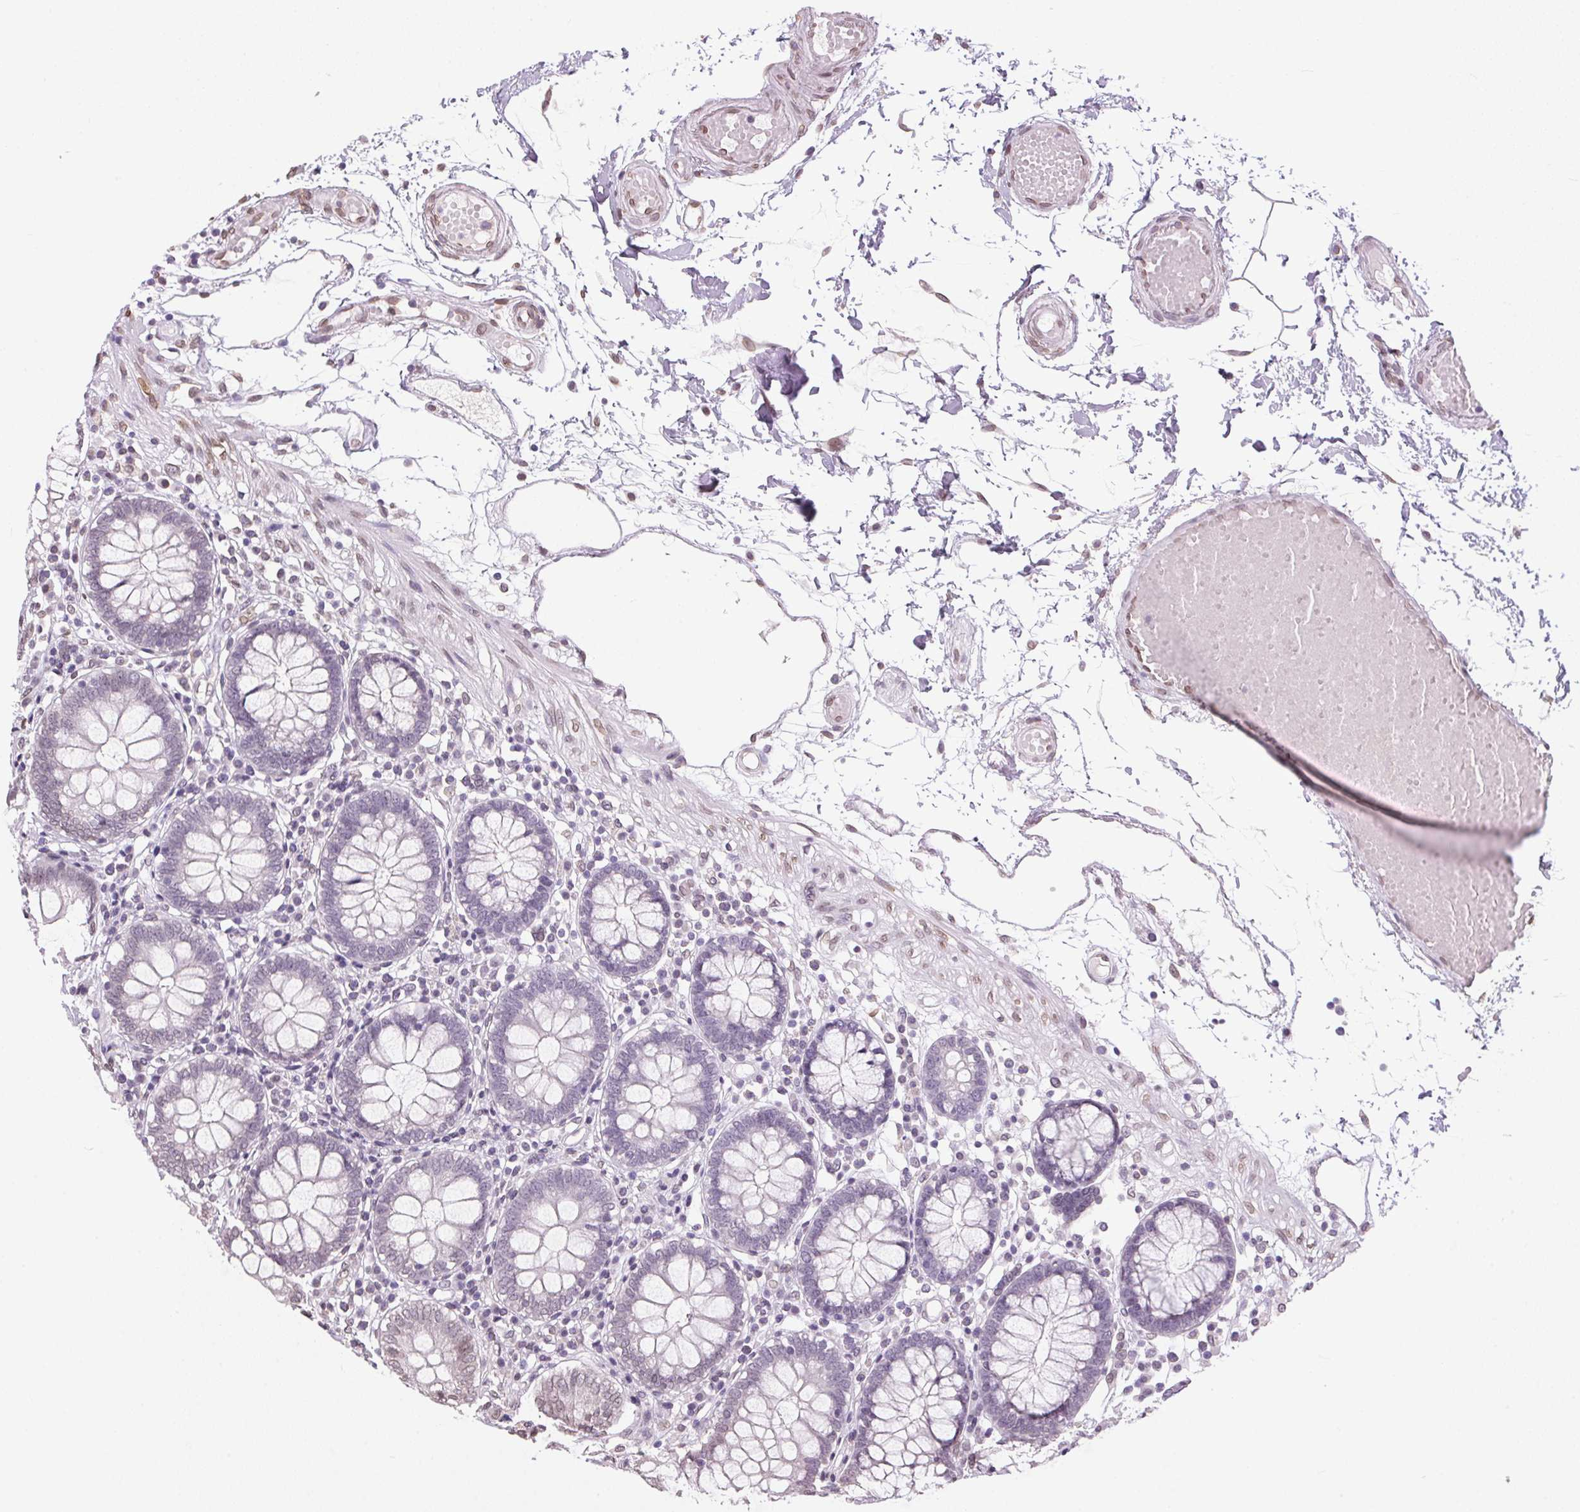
{"staining": {"intensity": "weak", "quantity": "25%-75%", "location": "nuclear"}, "tissue": "colon", "cell_type": "Endothelial cells", "image_type": "normal", "snomed": [{"axis": "morphology", "description": "Normal tissue, NOS"}, {"axis": "morphology", "description": "Adenocarcinoma, NOS"}, {"axis": "topography", "description": "Colon"}], "caption": "Immunohistochemistry photomicrograph of unremarkable colon stained for a protein (brown), which displays low levels of weak nuclear staining in about 25%-75% of endothelial cells.", "gene": "TMEM175", "patient": {"sex": "male", "age": 83}}